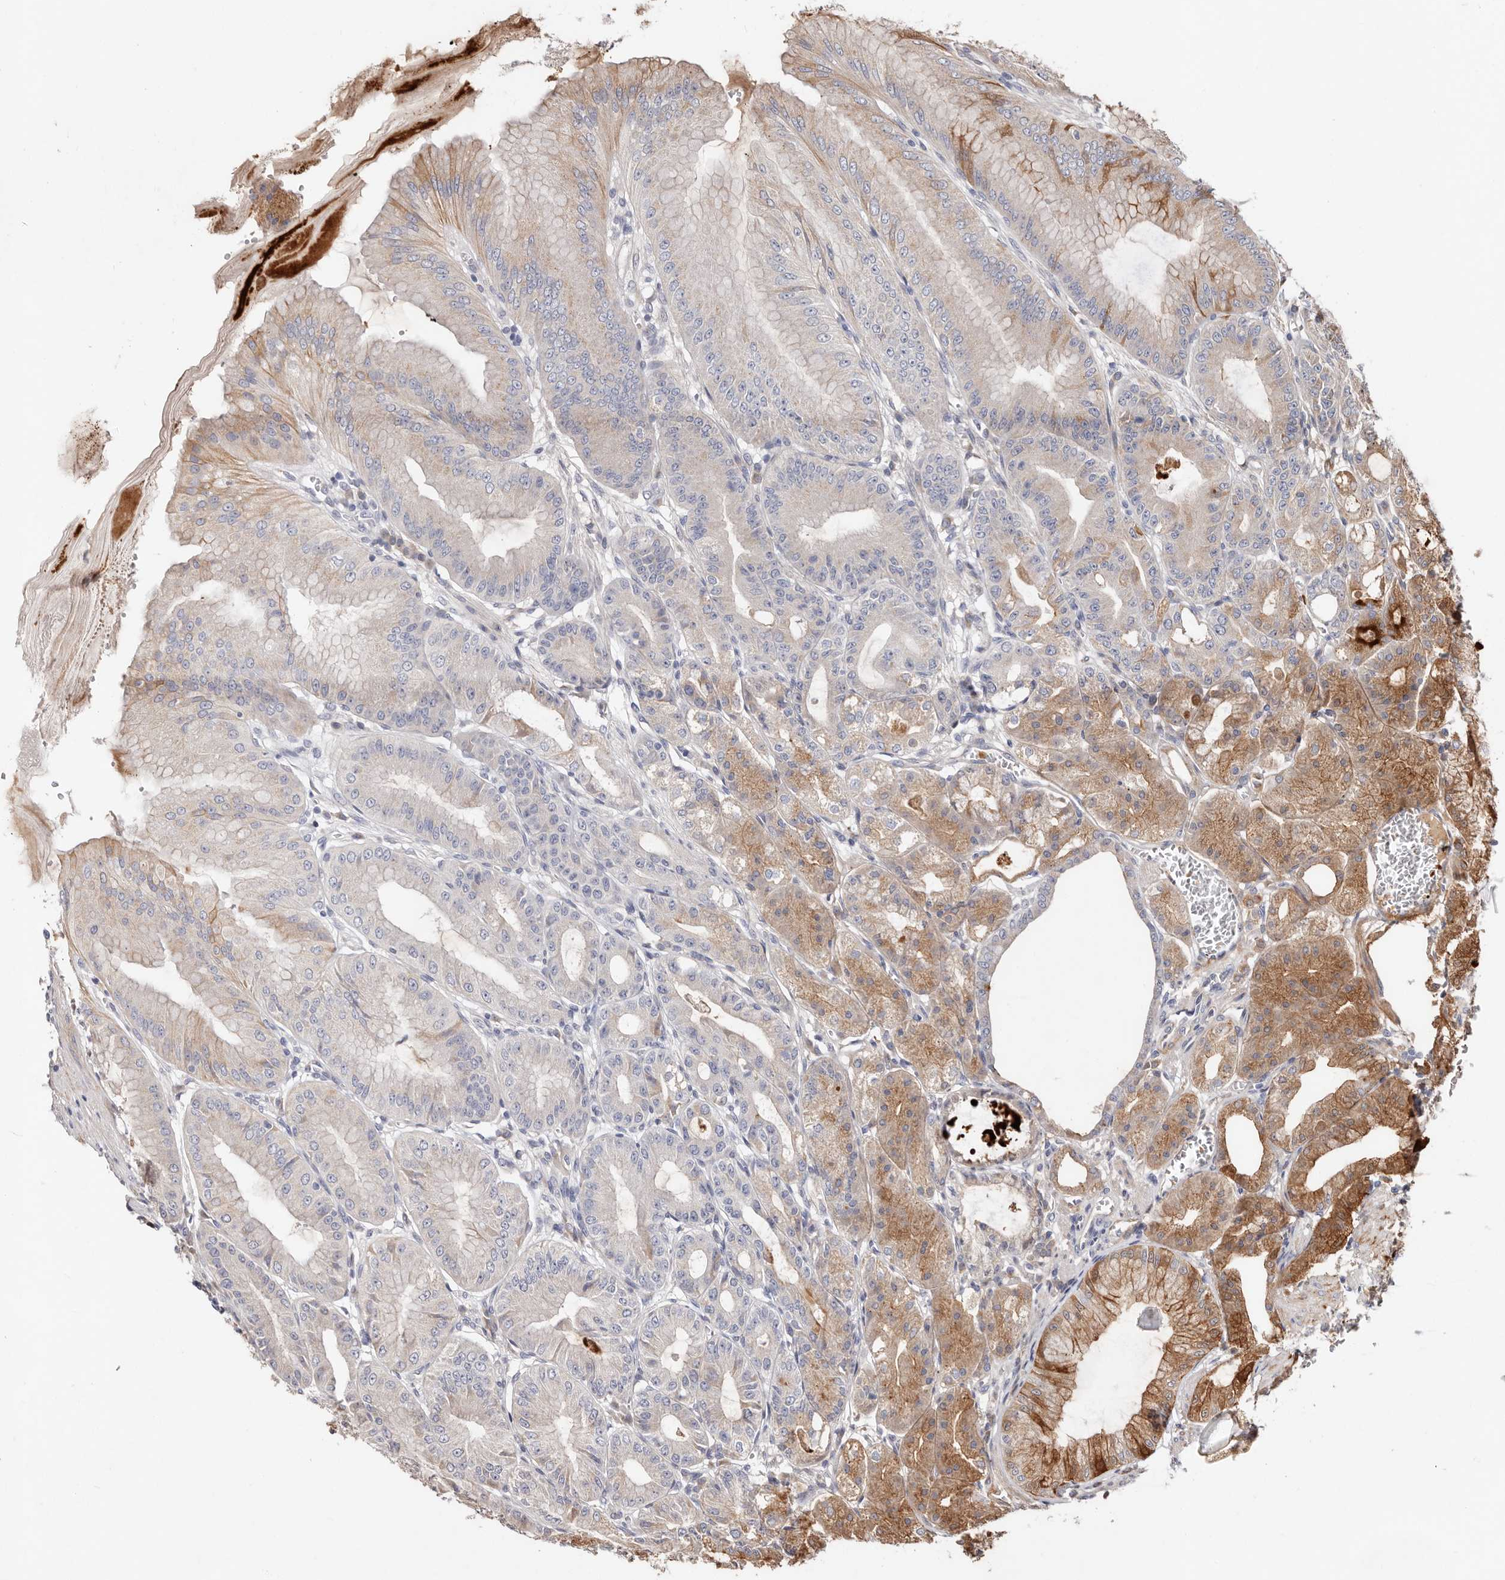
{"staining": {"intensity": "moderate", "quantity": "25%-75%", "location": "cytoplasmic/membranous"}, "tissue": "stomach", "cell_type": "Glandular cells", "image_type": "normal", "snomed": [{"axis": "morphology", "description": "Normal tissue, NOS"}, {"axis": "topography", "description": "Stomach, lower"}], "caption": "Protein staining of unremarkable stomach shows moderate cytoplasmic/membranous positivity in about 25%-75% of glandular cells.", "gene": "USP33", "patient": {"sex": "male", "age": 71}}